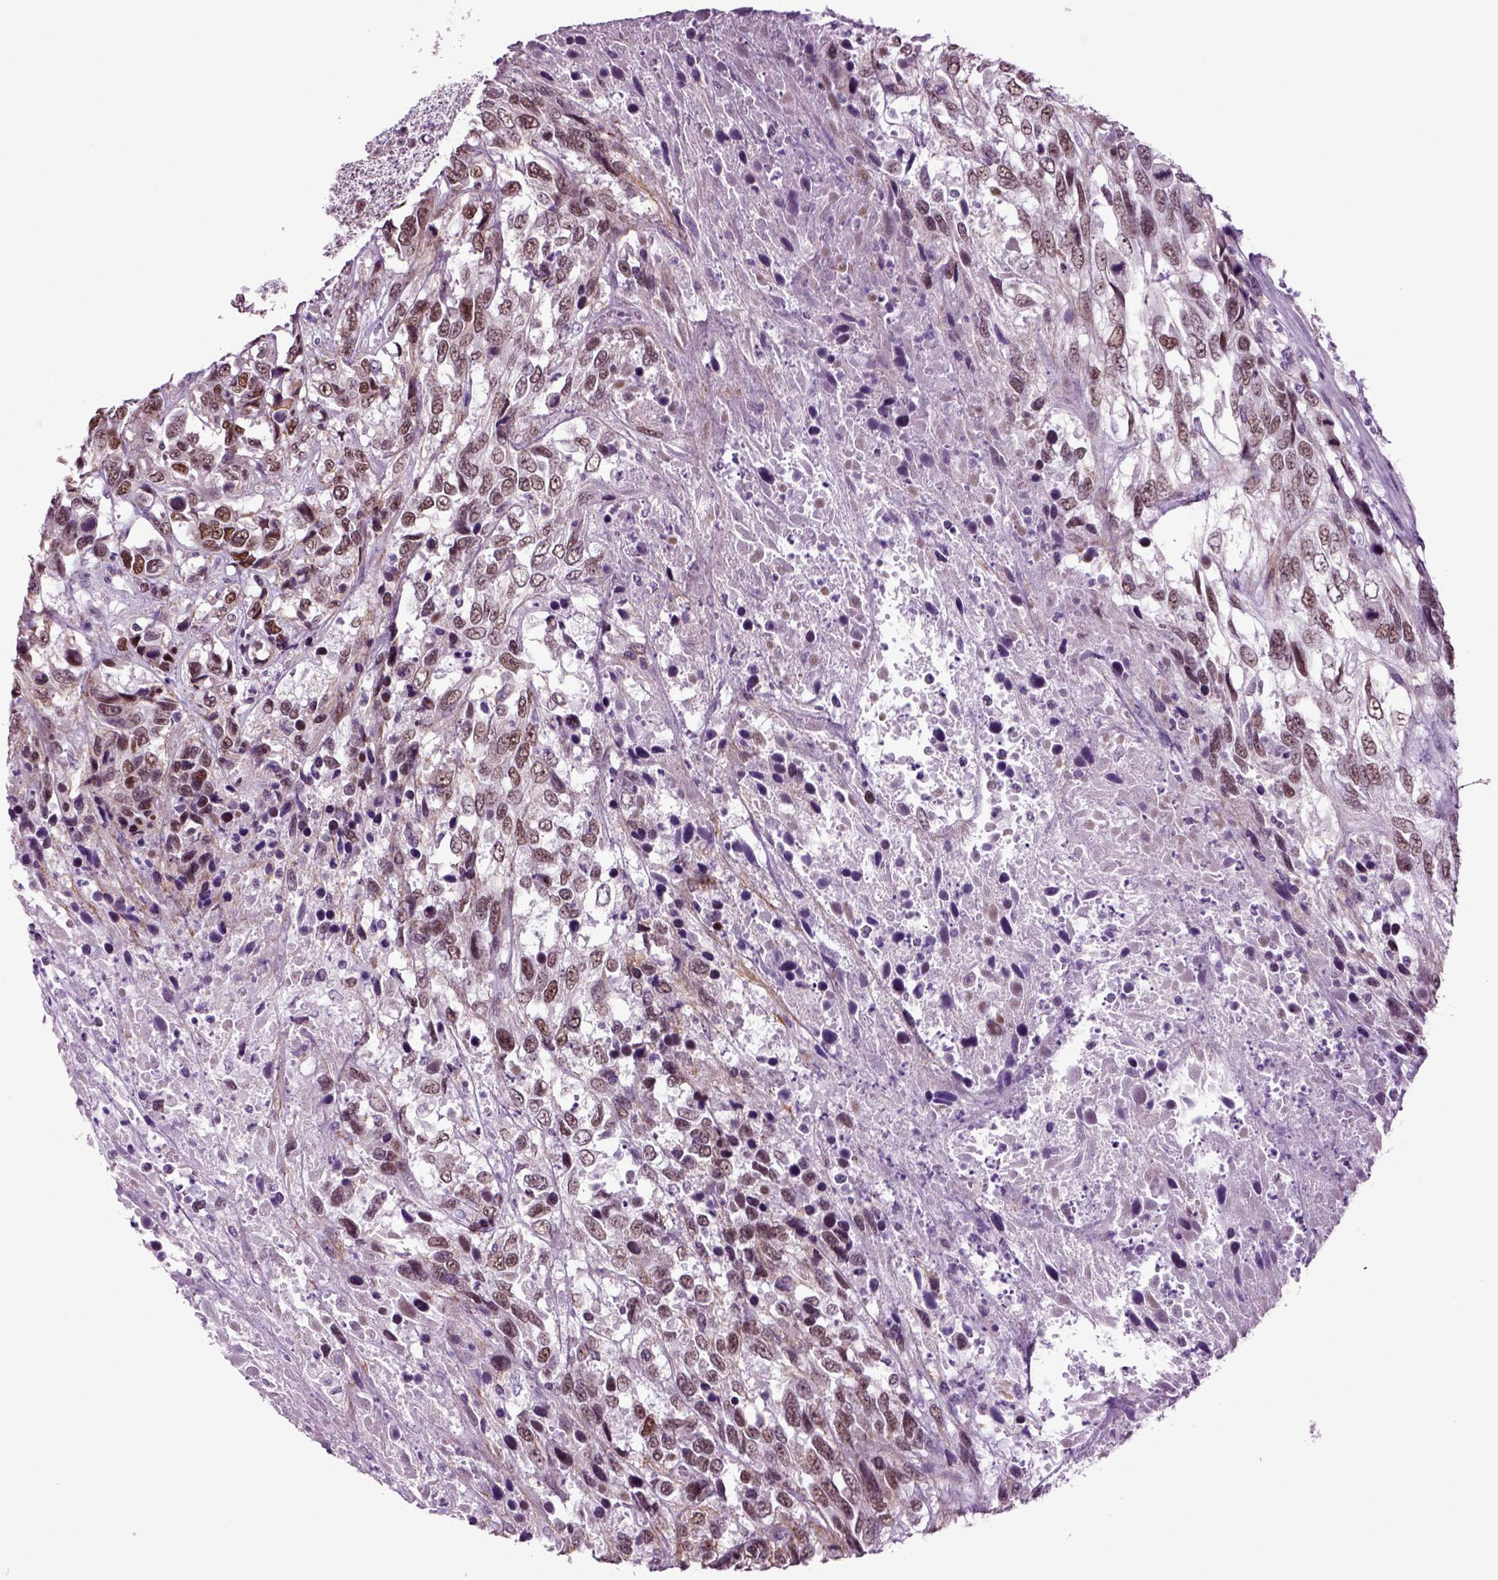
{"staining": {"intensity": "strong", "quantity": "<25%", "location": "nuclear"}, "tissue": "urothelial cancer", "cell_type": "Tumor cells", "image_type": "cancer", "snomed": [{"axis": "morphology", "description": "Urothelial carcinoma, High grade"}, {"axis": "topography", "description": "Urinary bladder"}], "caption": "Immunohistochemical staining of human urothelial carcinoma (high-grade) displays strong nuclear protein staining in approximately <25% of tumor cells.", "gene": "RFX3", "patient": {"sex": "female", "age": 70}}